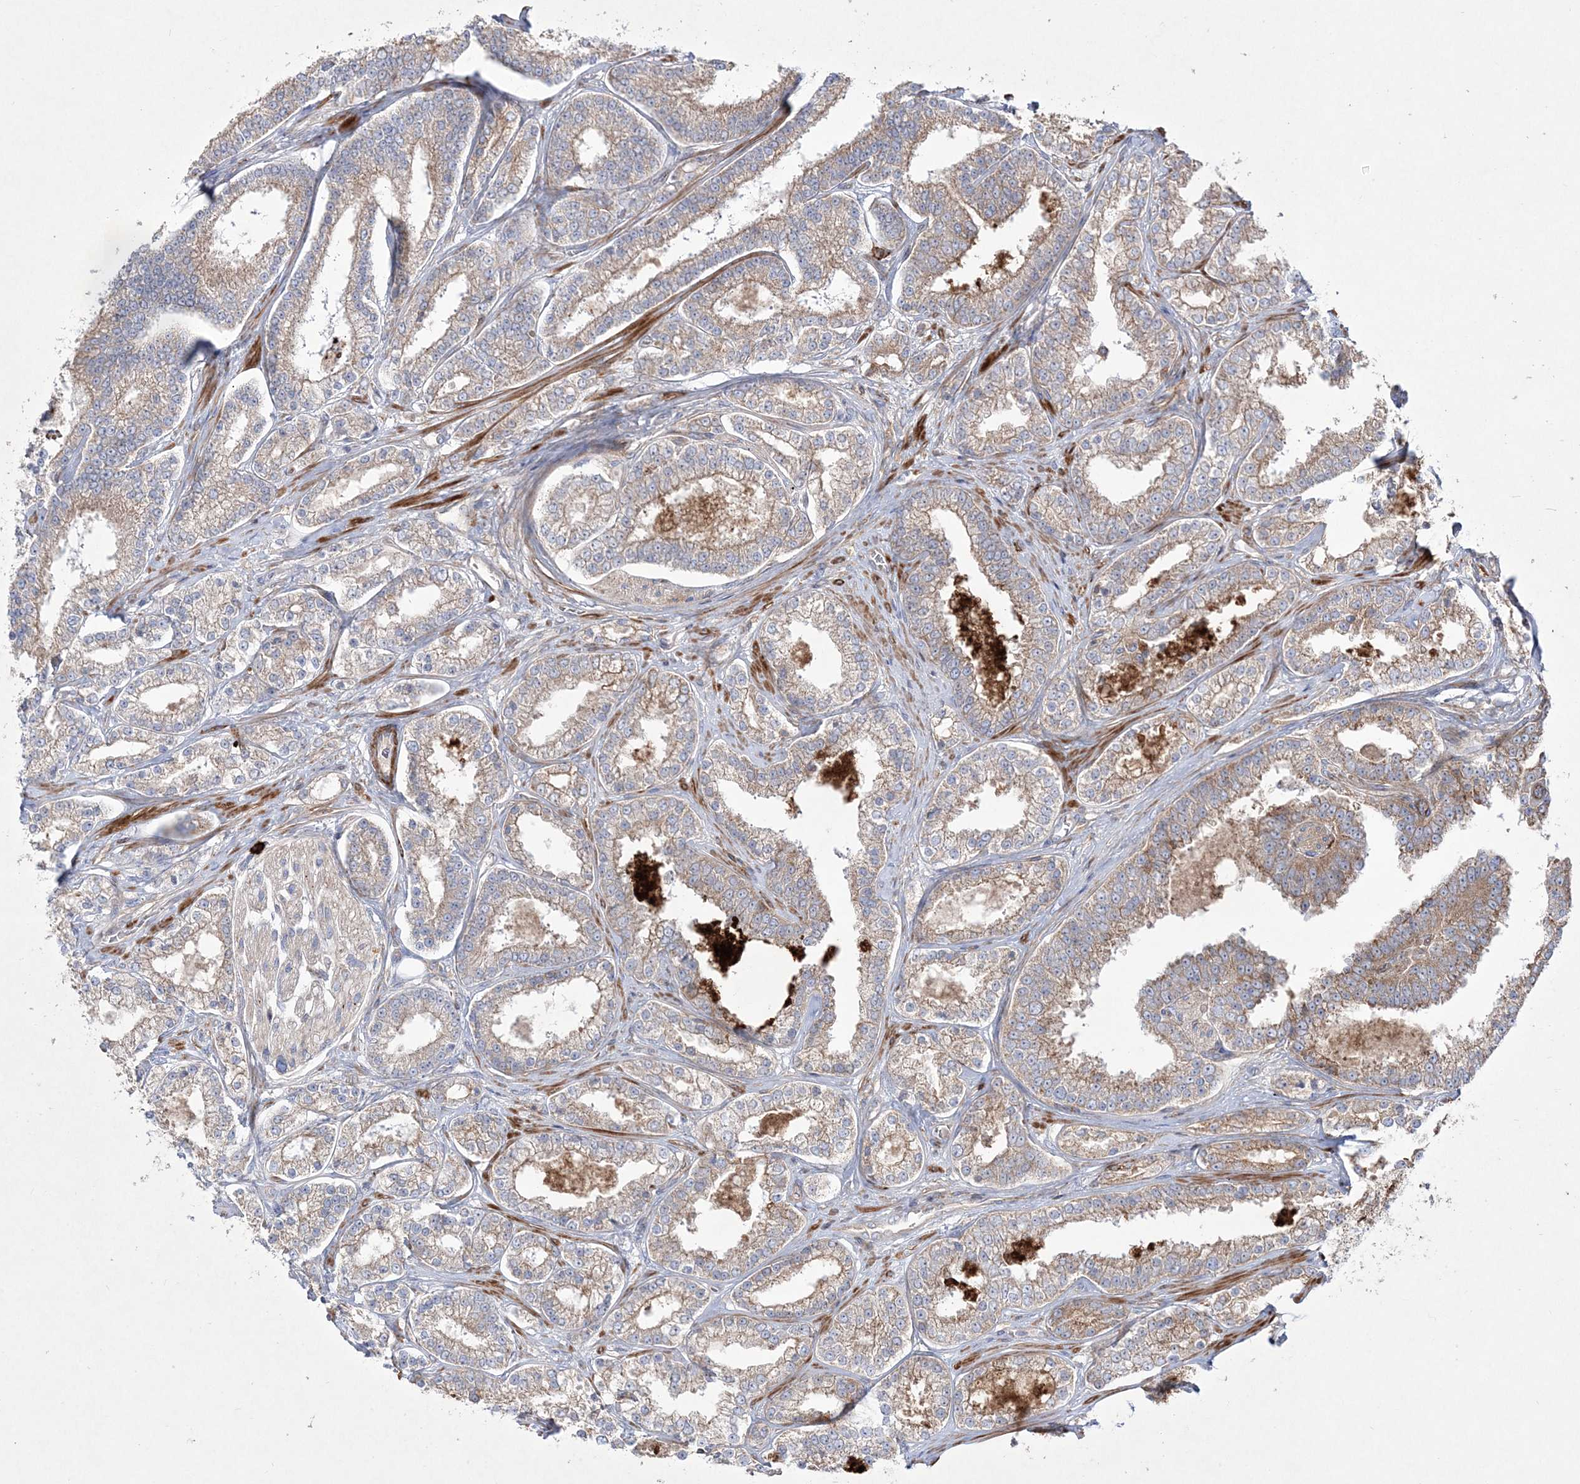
{"staining": {"intensity": "moderate", "quantity": "25%-75%", "location": "cytoplasmic/membranous"}, "tissue": "prostate cancer", "cell_type": "Tumor cells", "image_type": "cancer", "snomed": [{"axis": "morphology", "description": "Normal tissue, NOS"}, {"axis": "morphology", "description": "Adenocarcinoma, High grade"}, {"axis": "topography", "description": "Prostate"}], "caption": "Immunohistochemistry (IHC) of human adenocarcinoma (high-grade) (prostate) reveals medium levels of moderate cytoplasmic/membranous staining in about 25%-75% of tumor cells.", "gene": "RICTOR", "patient": {"sex": "male", "age": 83}}